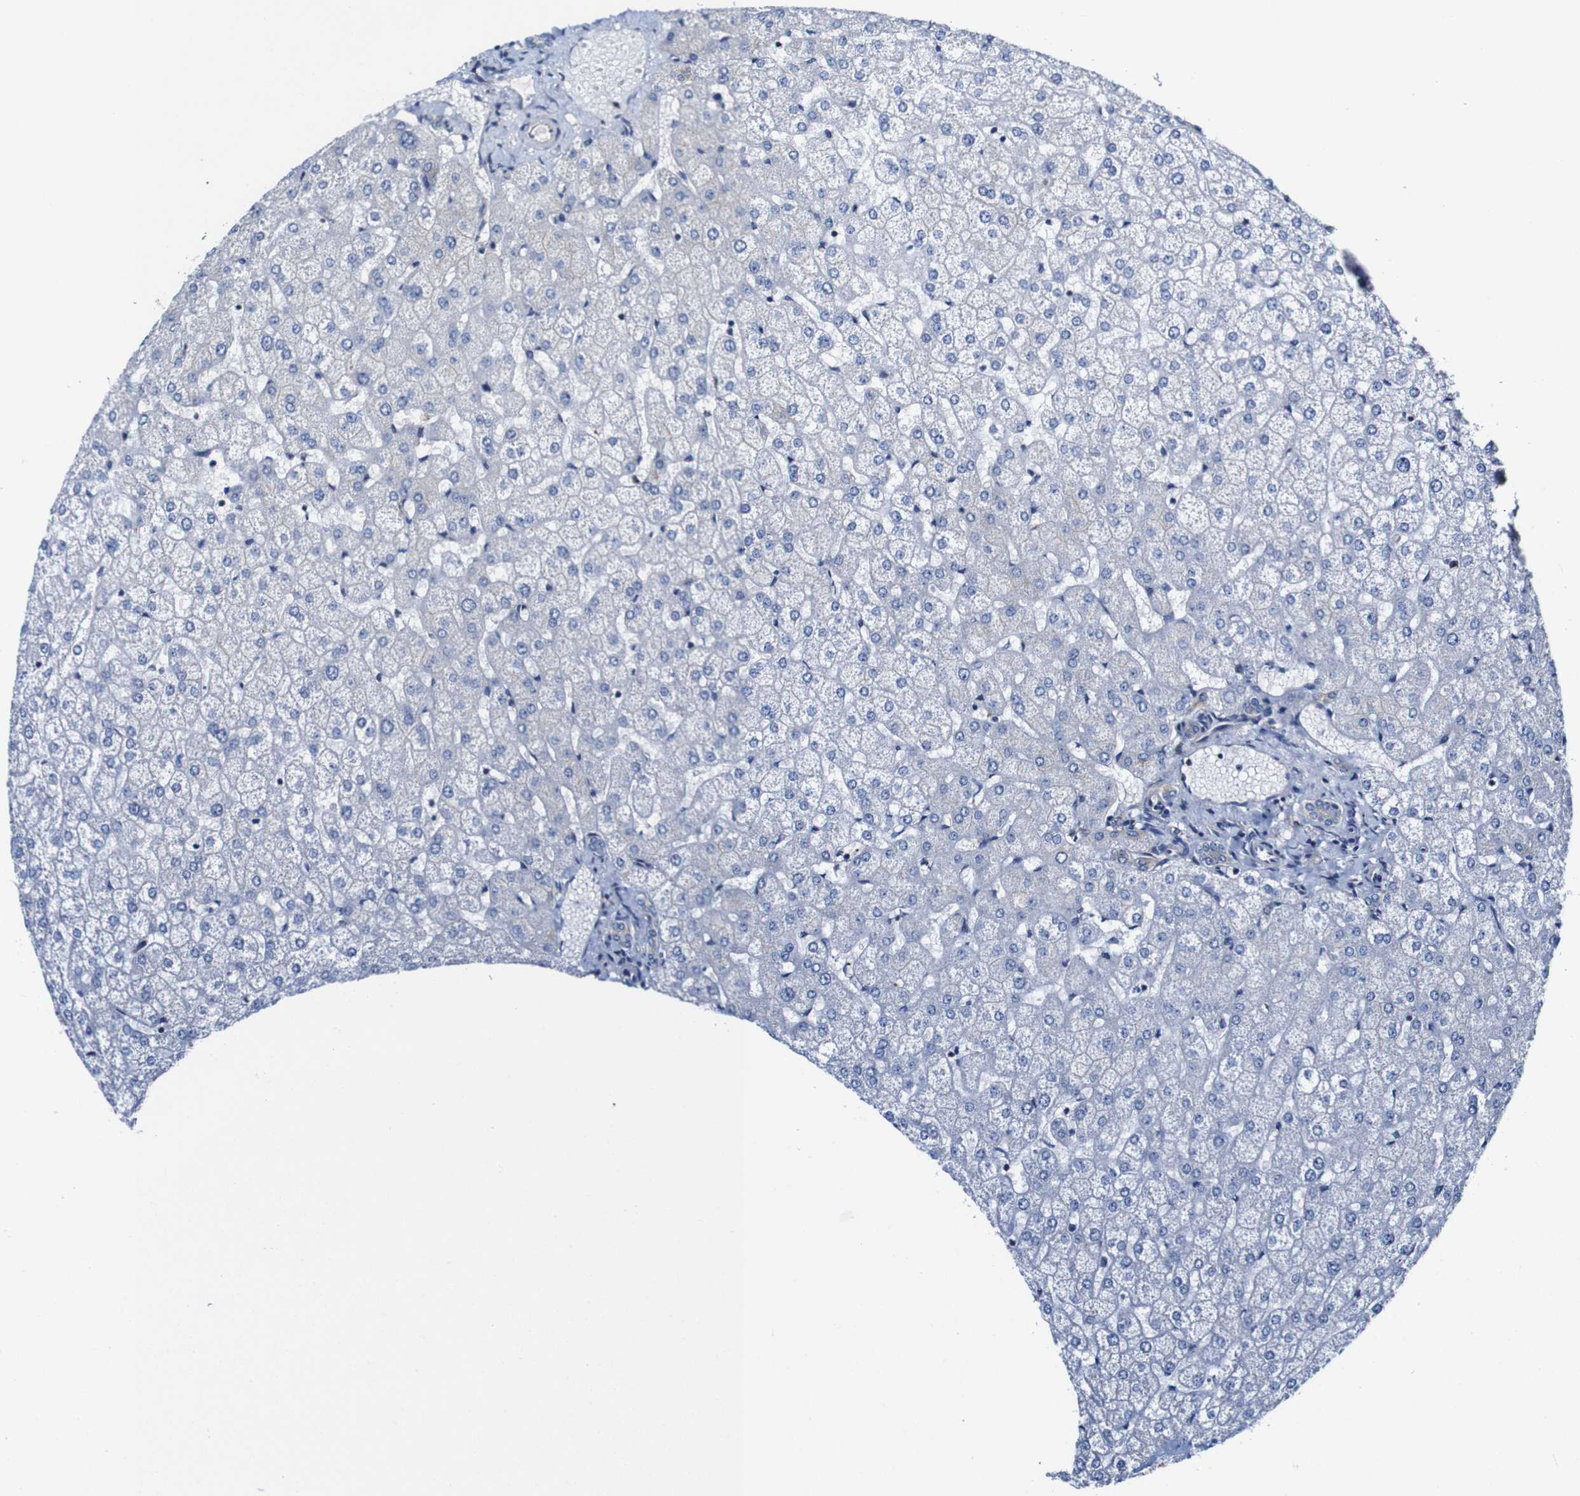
{"staining": {"intensity": "weak", "quantity": ">75%", "location": "cytoplasmic/membranous"}, "tissue": "liver", "cell_type": "Cholangiocytes", "image_type": "normal", "snomed": [{"axis": "morphology", "description": "Normal tissue, NOS"}, {"axis": "topography", "description": "Liver"}], "caption": "Weak cytoplasmic/membranous protein staining is present in about >75% of cholangiocytes in liver. (DAB IHC with brightfield microscopy, high magnification).", "gene": "CSF1R", "patient": {"sex": "female", "age": 32}}